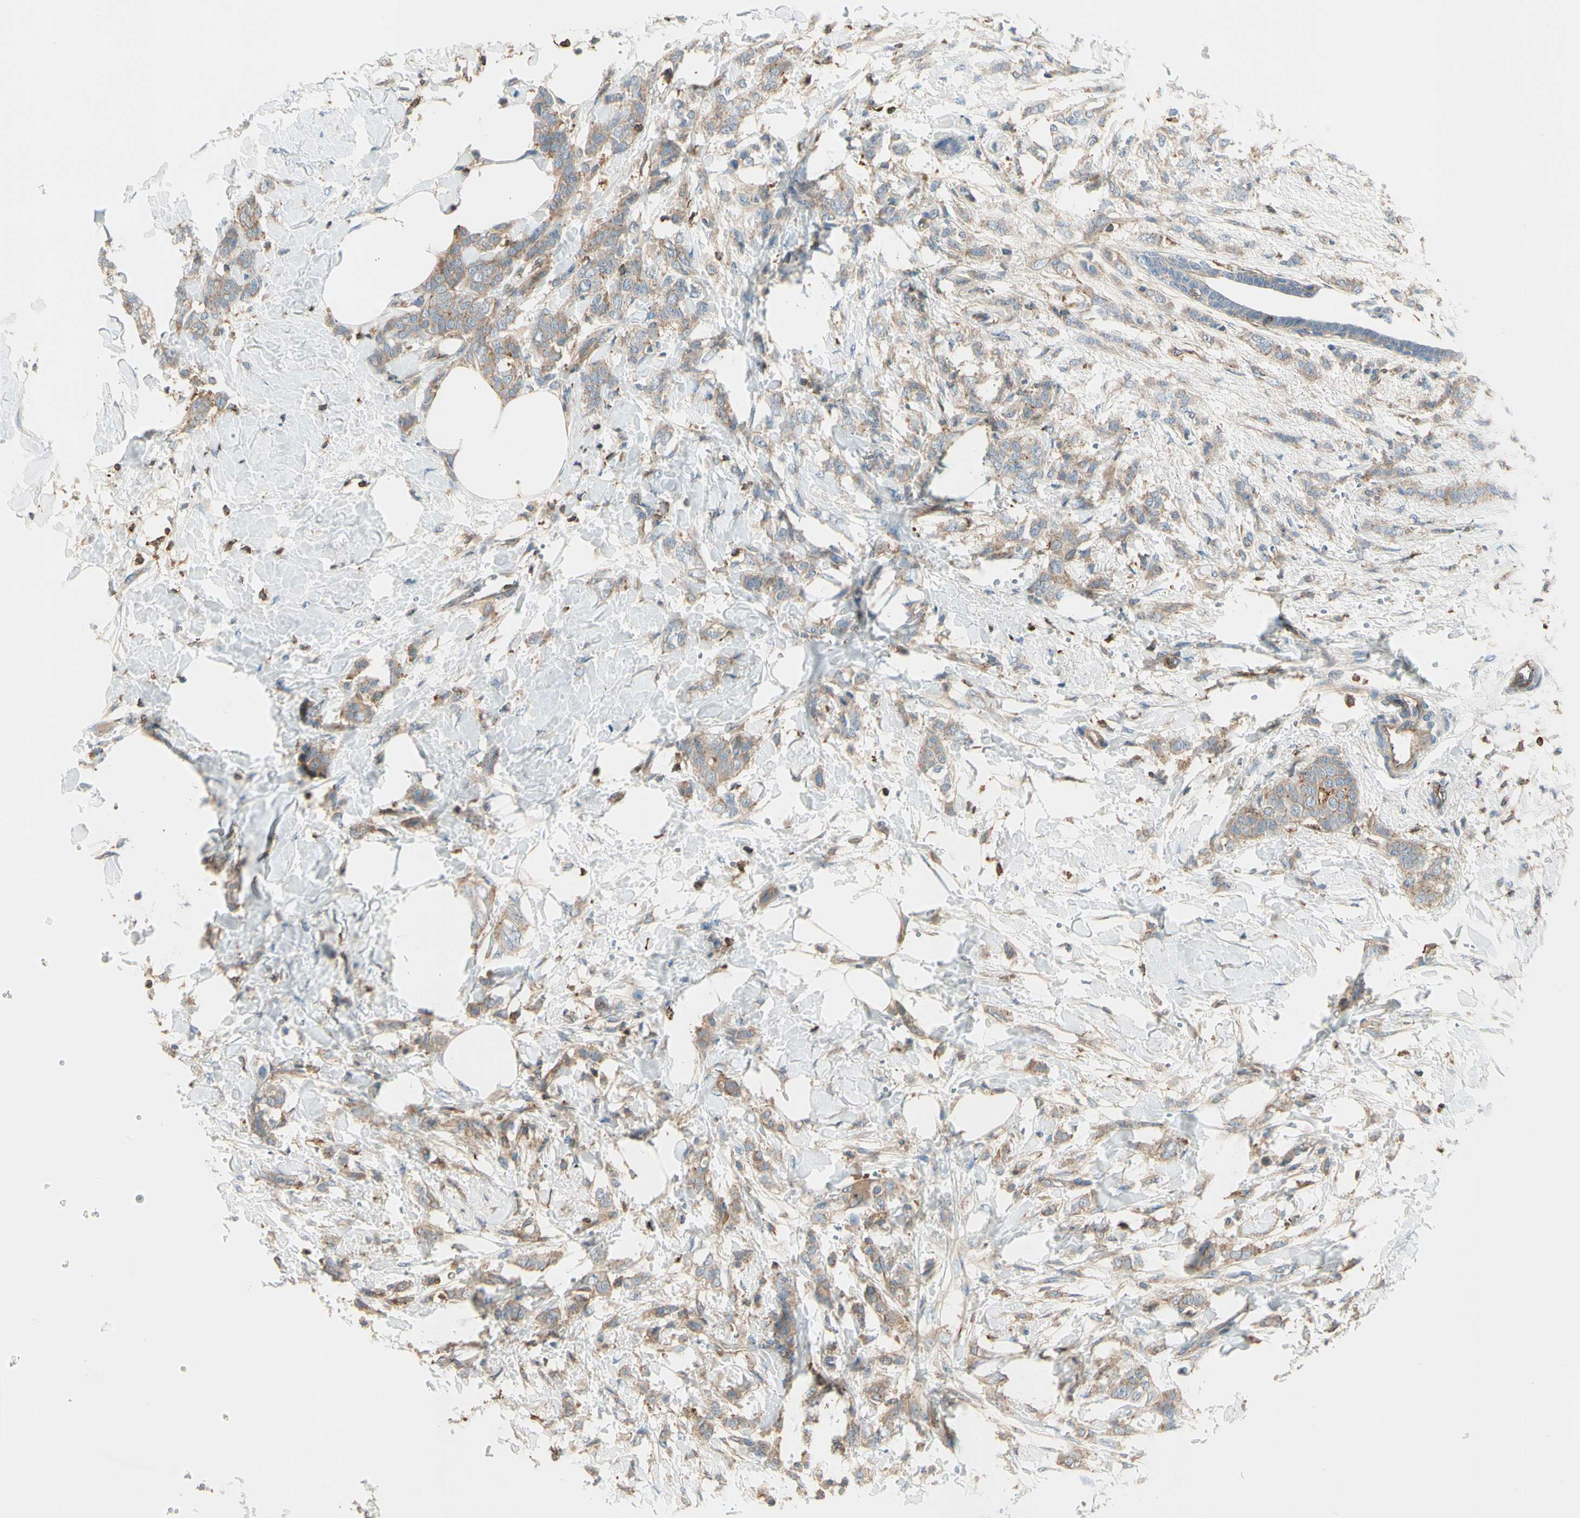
{"staining": {"intensity": "weak", "quantity": ">75%", "location": "cytoplasmic/membranous"}, "tissue": "breast cancer", "cell_type": "Tumor cells", "image_type": "cancer", "snomed": [{"axis": "morphology", "description": "Lobular carcinoma, in situ"}, {"axis": "morphology", "description": "Lobular carcinoma"}, {"axis": "topography", "description": "Breast"}], "caption": "Breast cancer was stained to show a protein in brown. There is low levels of weak cytoplasmic/membranous staining in about >75% of tumor cells.", "gene": "CAPZA2", "patient": {"sex": "female", "age": 41}}